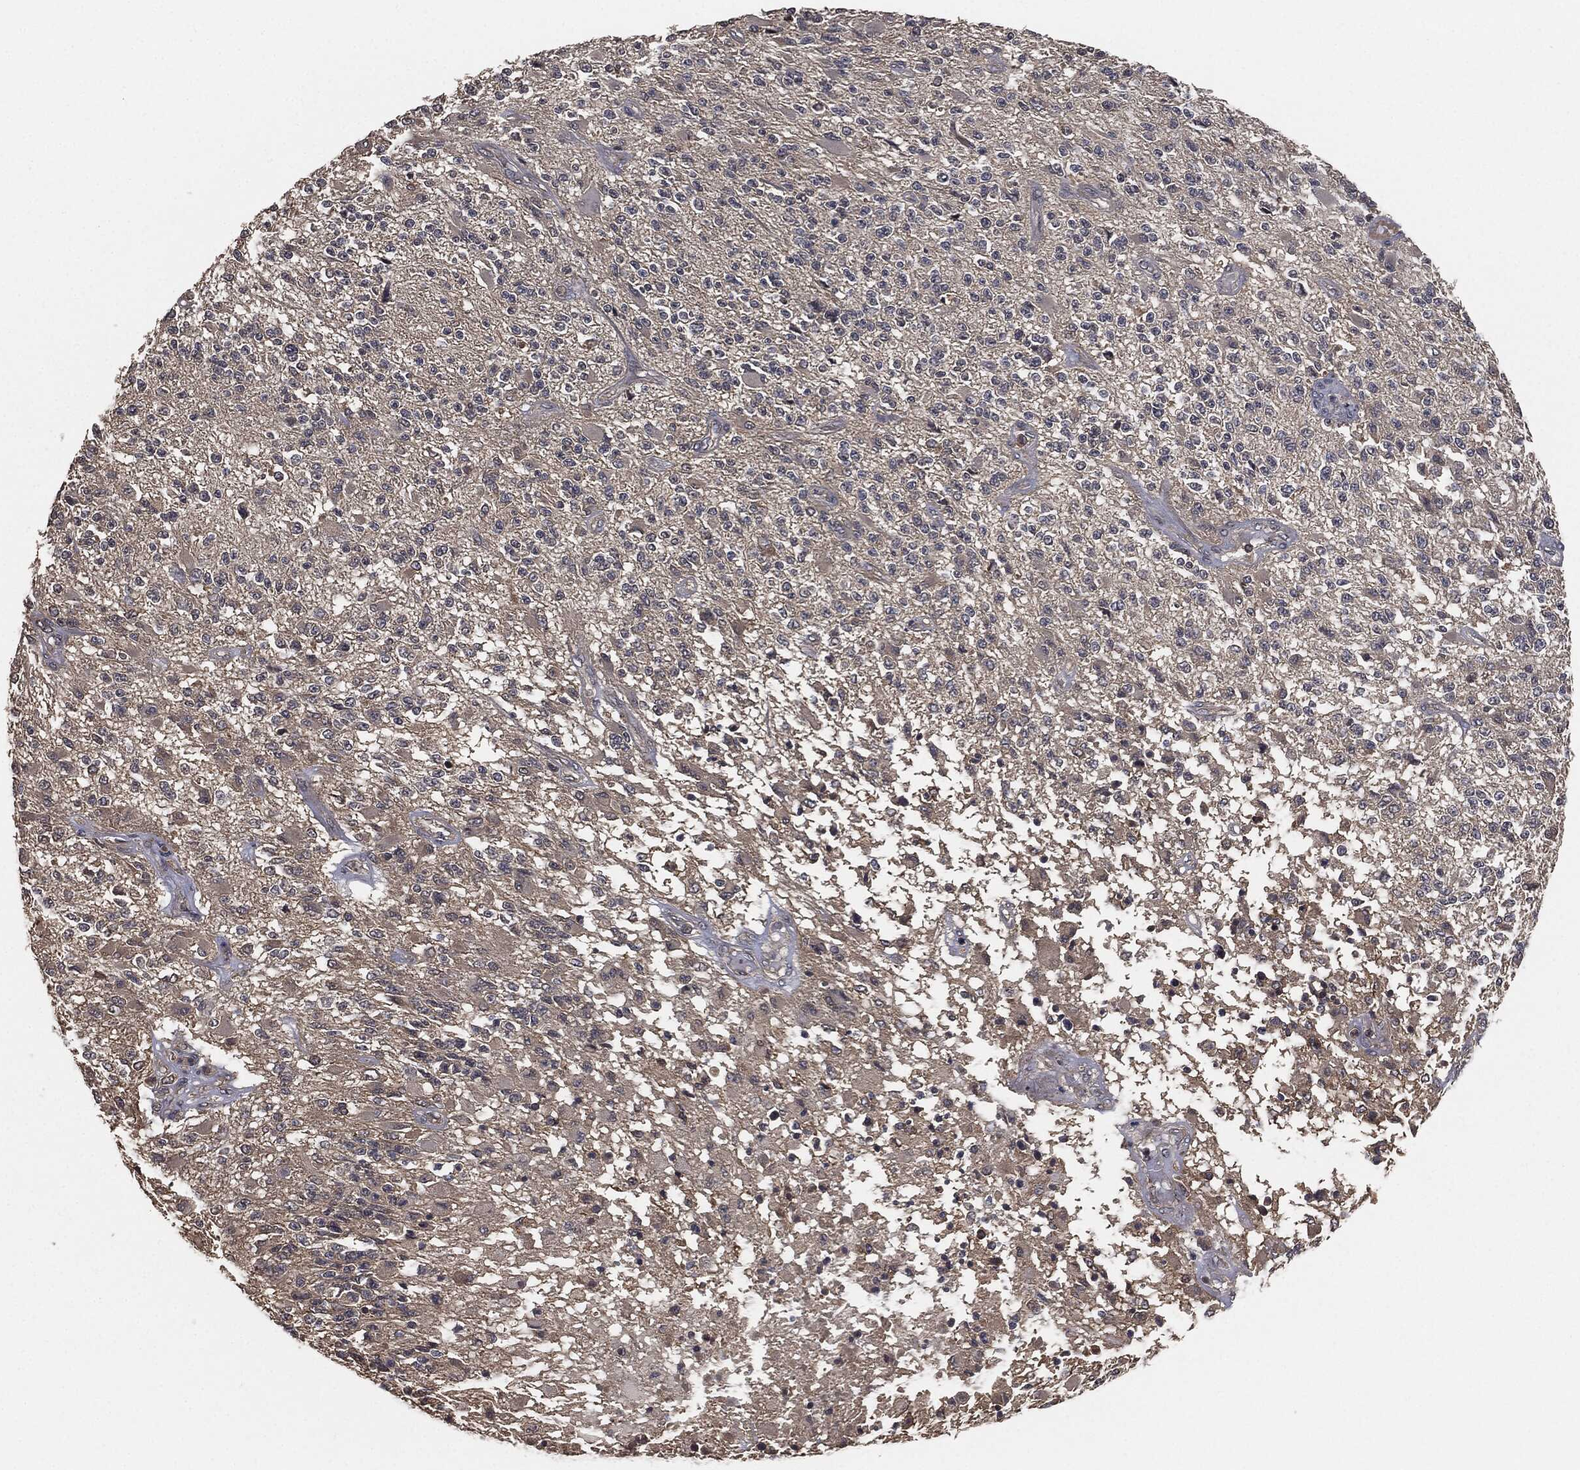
{"staining": {"intensity": "negative", "quantity": "none", "location": "none"}, "tissue": "glioma", "cell_type": "Tumor cells", "image_type": "cancer", "snomed": [{"axis": "morphology", "description": "Glioma, malignant, High grade"}, {"axis": "topography", "description": "Brain"}], "caption": "DAB immunohistochemical staining of malignant high-grade glioma shows no significant staining in tumor cells.", "gene": "ERBIN", "patient": {"sex": "female", "age": 63}}